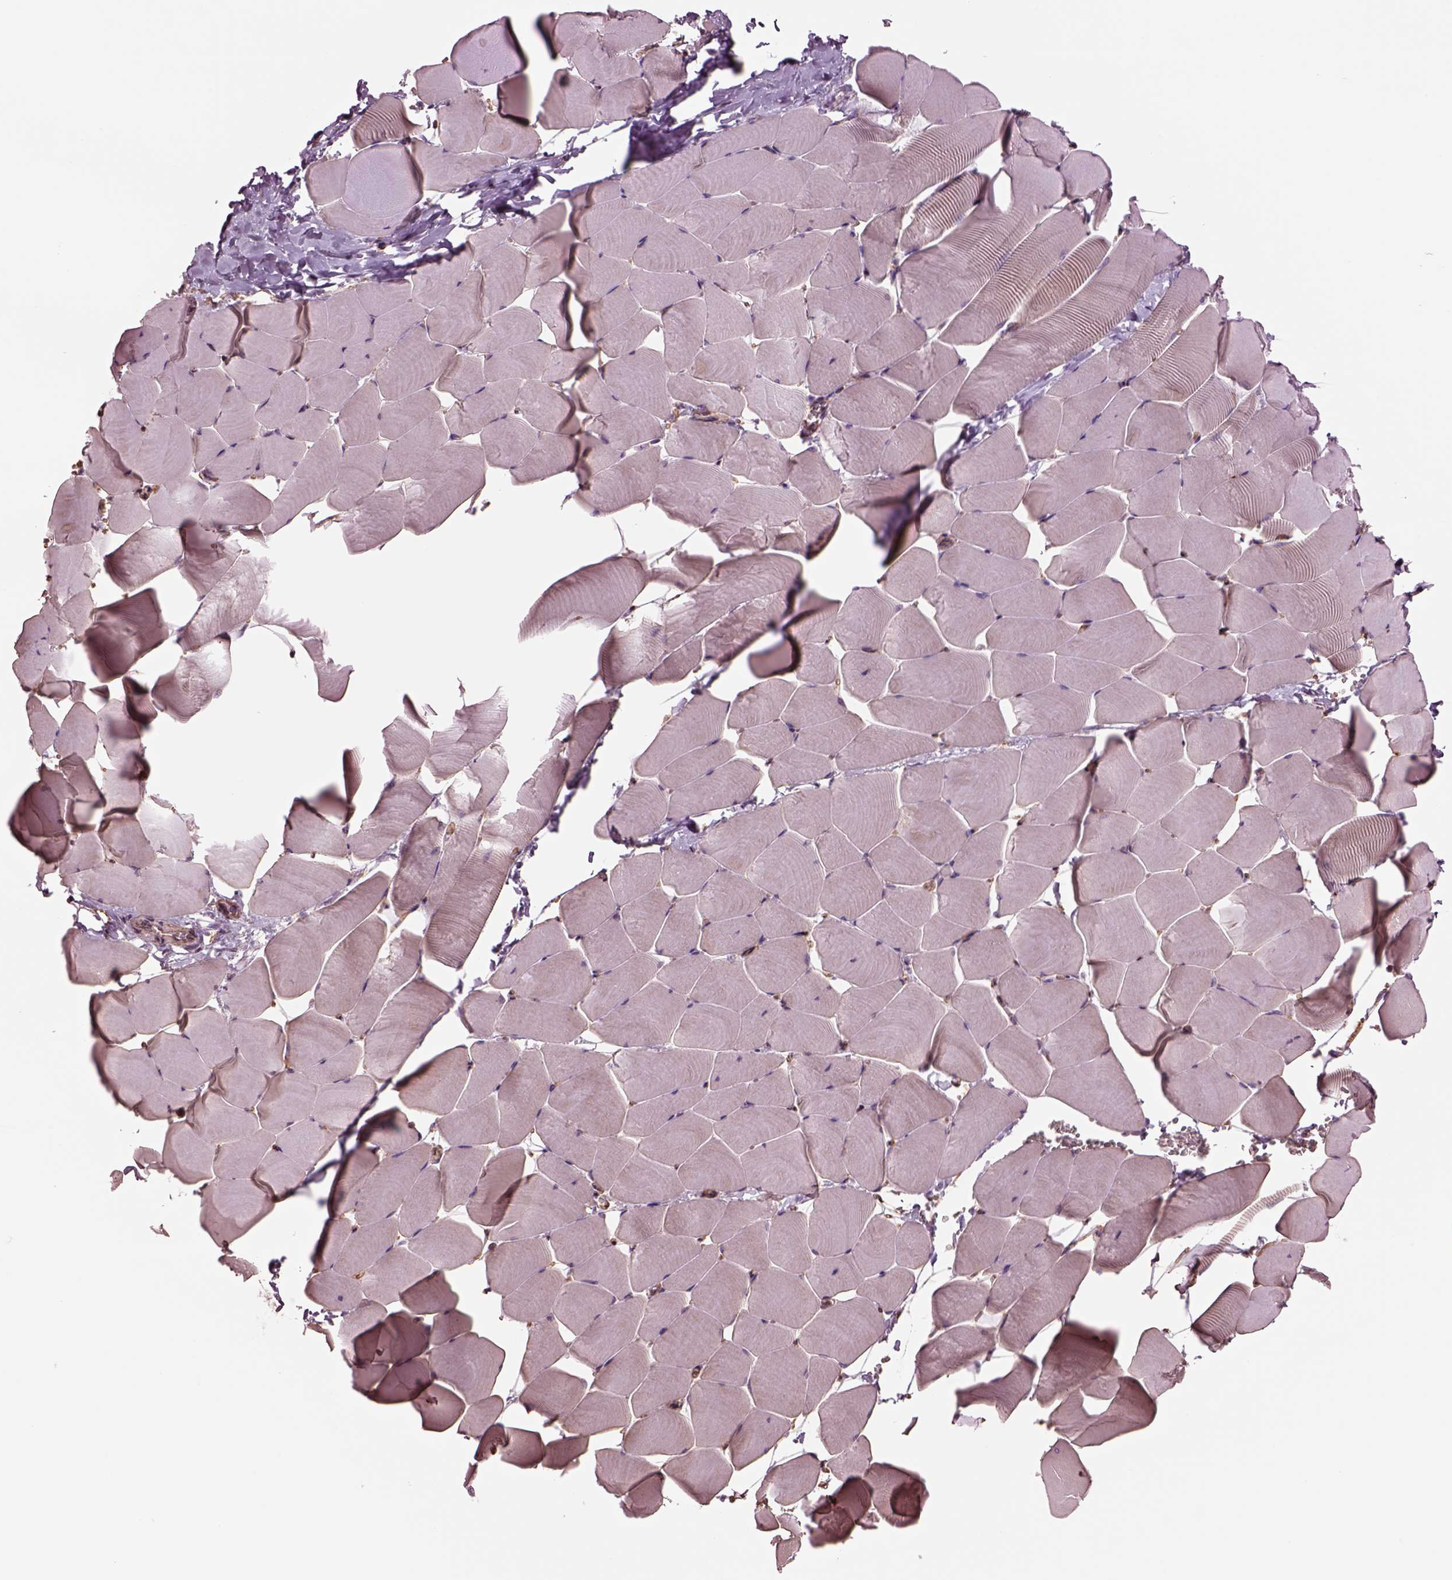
{"staining": {"intensity": "weak", "quantity": "<25%", "location": "cytoplasmic/membranous"}, "tissue": "skeletal muscle", "cell_type": "Myocytes", "image_type": "normal", "snomed": [{"axis": "morphology", "description": "Normal tissue, NOS"}, {"axis": "topography", "description": "Skeletal muscle"}], "caption": "The image demonstrates no staining of myocytes in benign skeletal muscle. (DAB immunohistochemistry (IHC) with hematoxylin counter stain).", "gene": "HTR1B", "patient": {"sex": "male", "age": 25}}